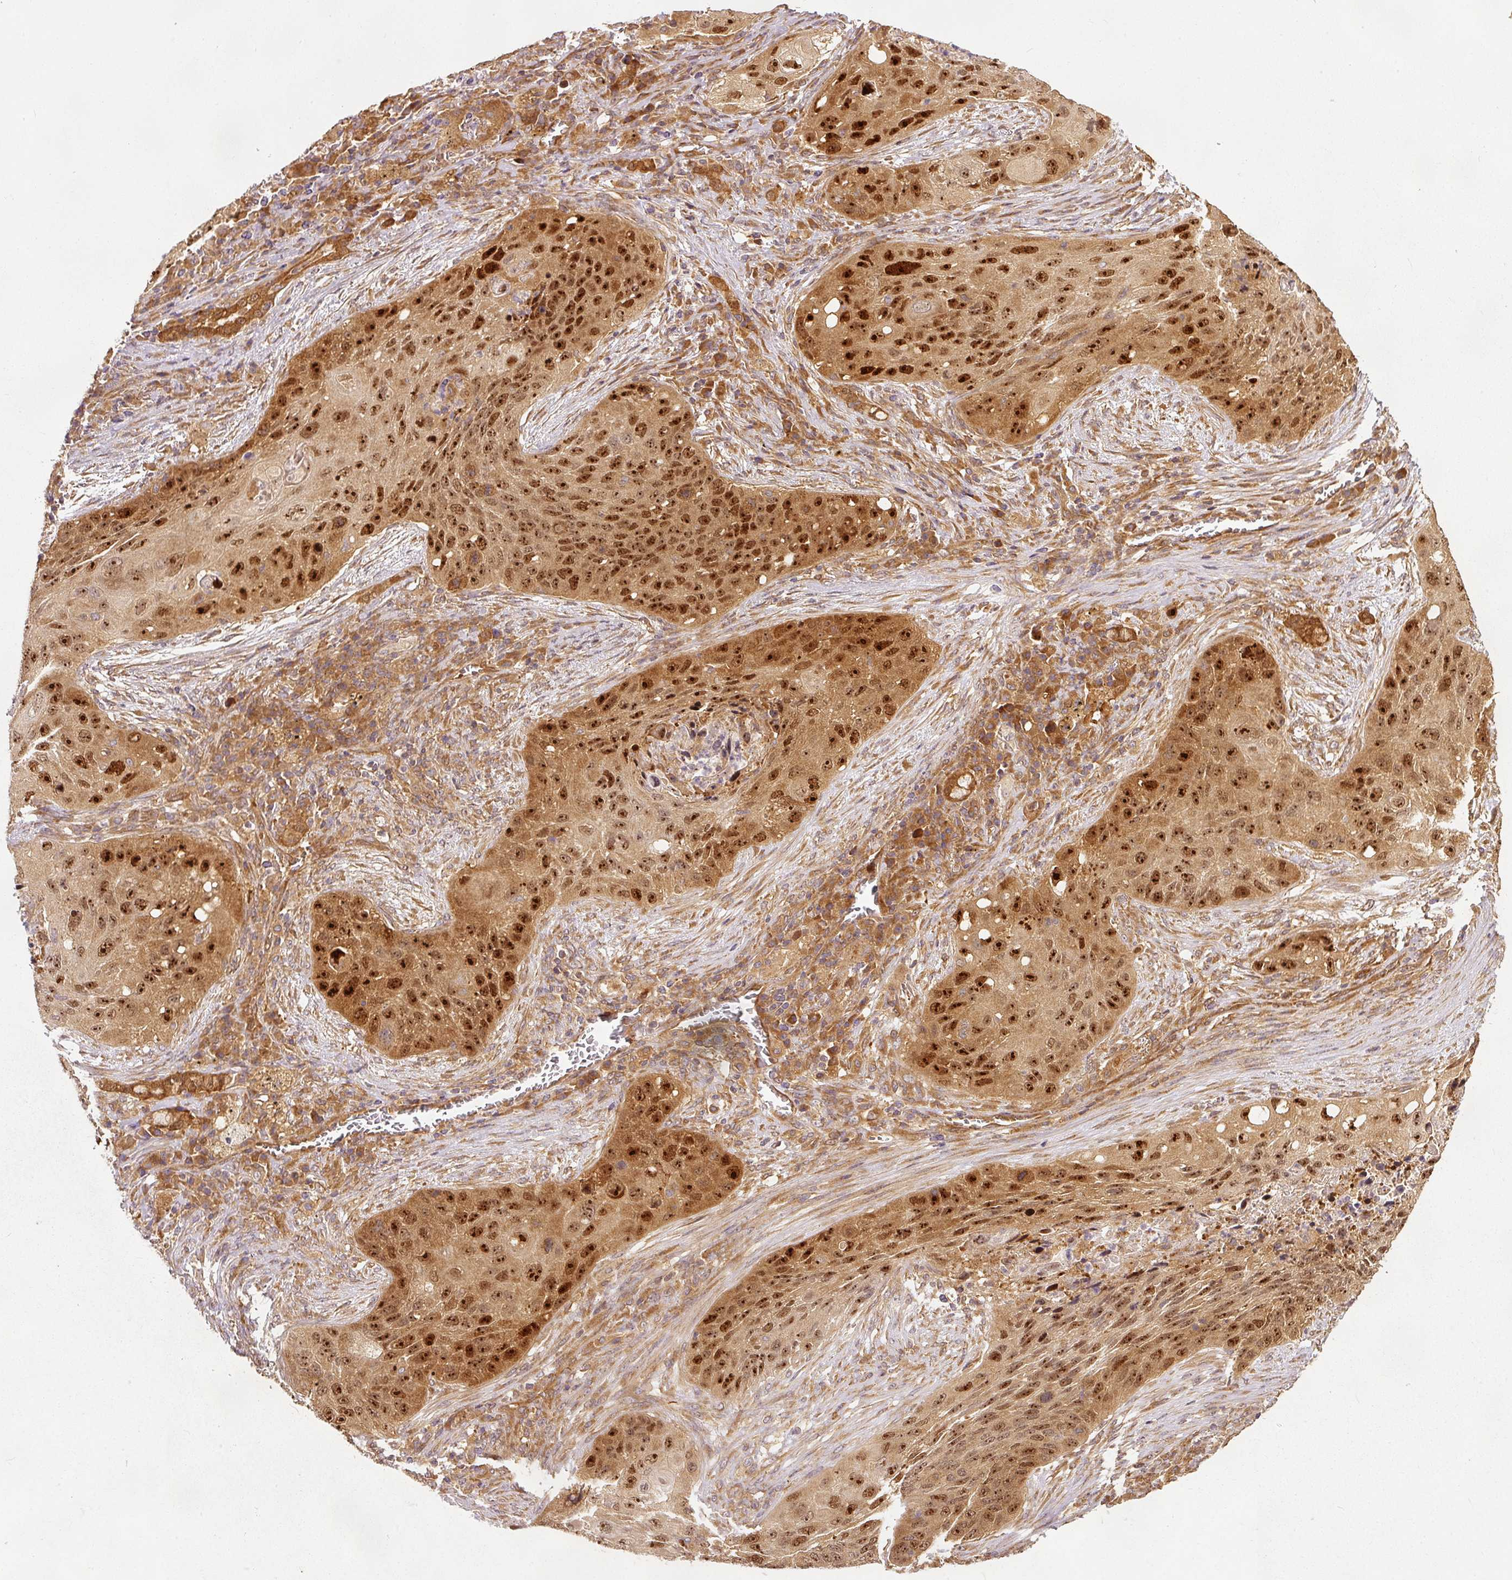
{"staining": {"intensity": "strong", "quantity": ">75%", "location": "nuclear"}, "tissue": "lung cancer", "cell_type": "Tumor cells", "image_type": "cancer", "snomed": [{"axis": "morphology", "description": "Squamous cell carcinoma, NOS"}, {"axis": "topography", "description": "Lung"}], "caption": "The photomicrograph reveals a brown stain indicating the presence of a protein in the nuclear of tumor cells in lung cancer (squamous cell carcinoma).", "gene": "EIF3B", "patient": {"sex": "female", "age": 63}}